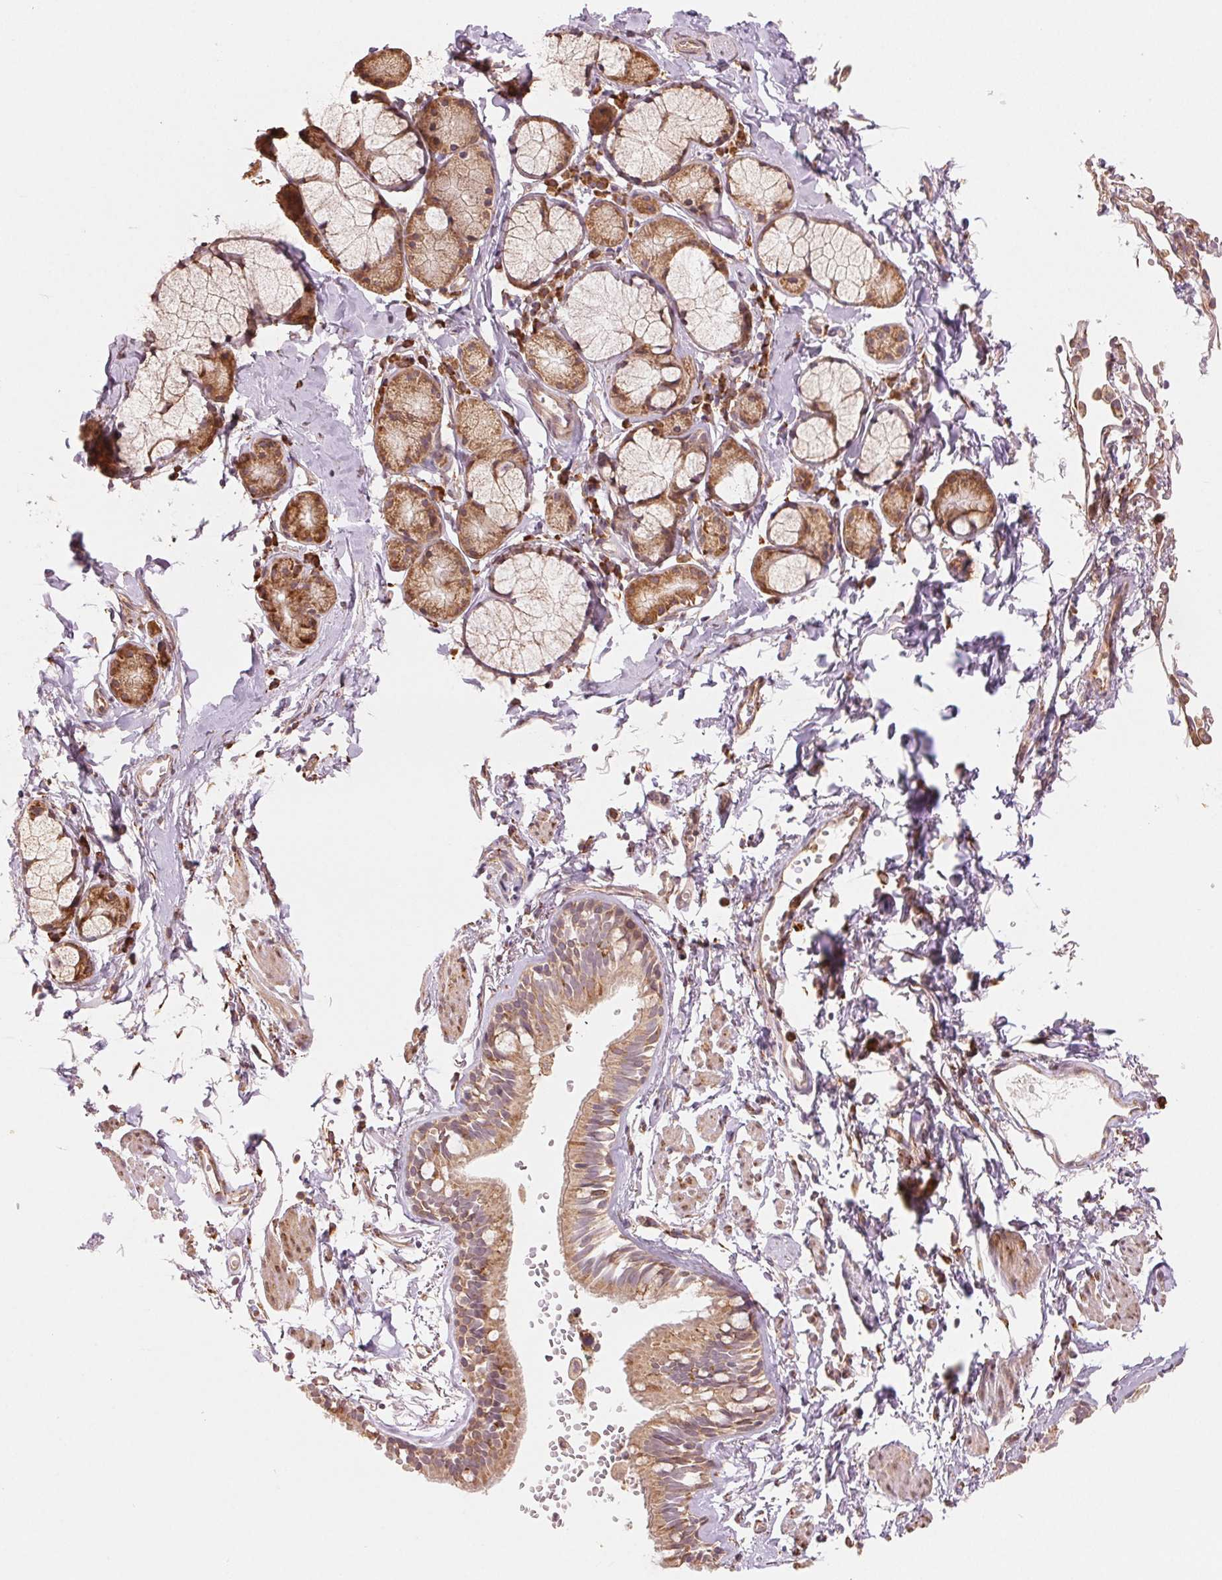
{"staining": {"intensity": "moderate", "quantity": ">75%", "location": "cytoplasmic/membranous"}, "tissue": "bronchus", "cell_type": "Respiratory epithelial cells", "image_type": "normal", "snomed": [{"axis": "morphology", "description": "Normal tissue, NOS"}, {"axis": "topography", "description": "Cartilage tissue"}, {"axis": "topography", "description": "Bronchus"}], "caption": "Respiratory epithelial cells reveal medium levels of moderate cytoplasmic/membranous expression in approximately >75% of cells in unremarkable human bronchus. The protein of interest is stained brown, and the nuclei are stained in blue (DAB (3,3'-diaminobenzidine) IHC with brightfield microscopy, high magnification).", "gene": "SLC20A1", "patient": {"sex": "female", "age": 59}}